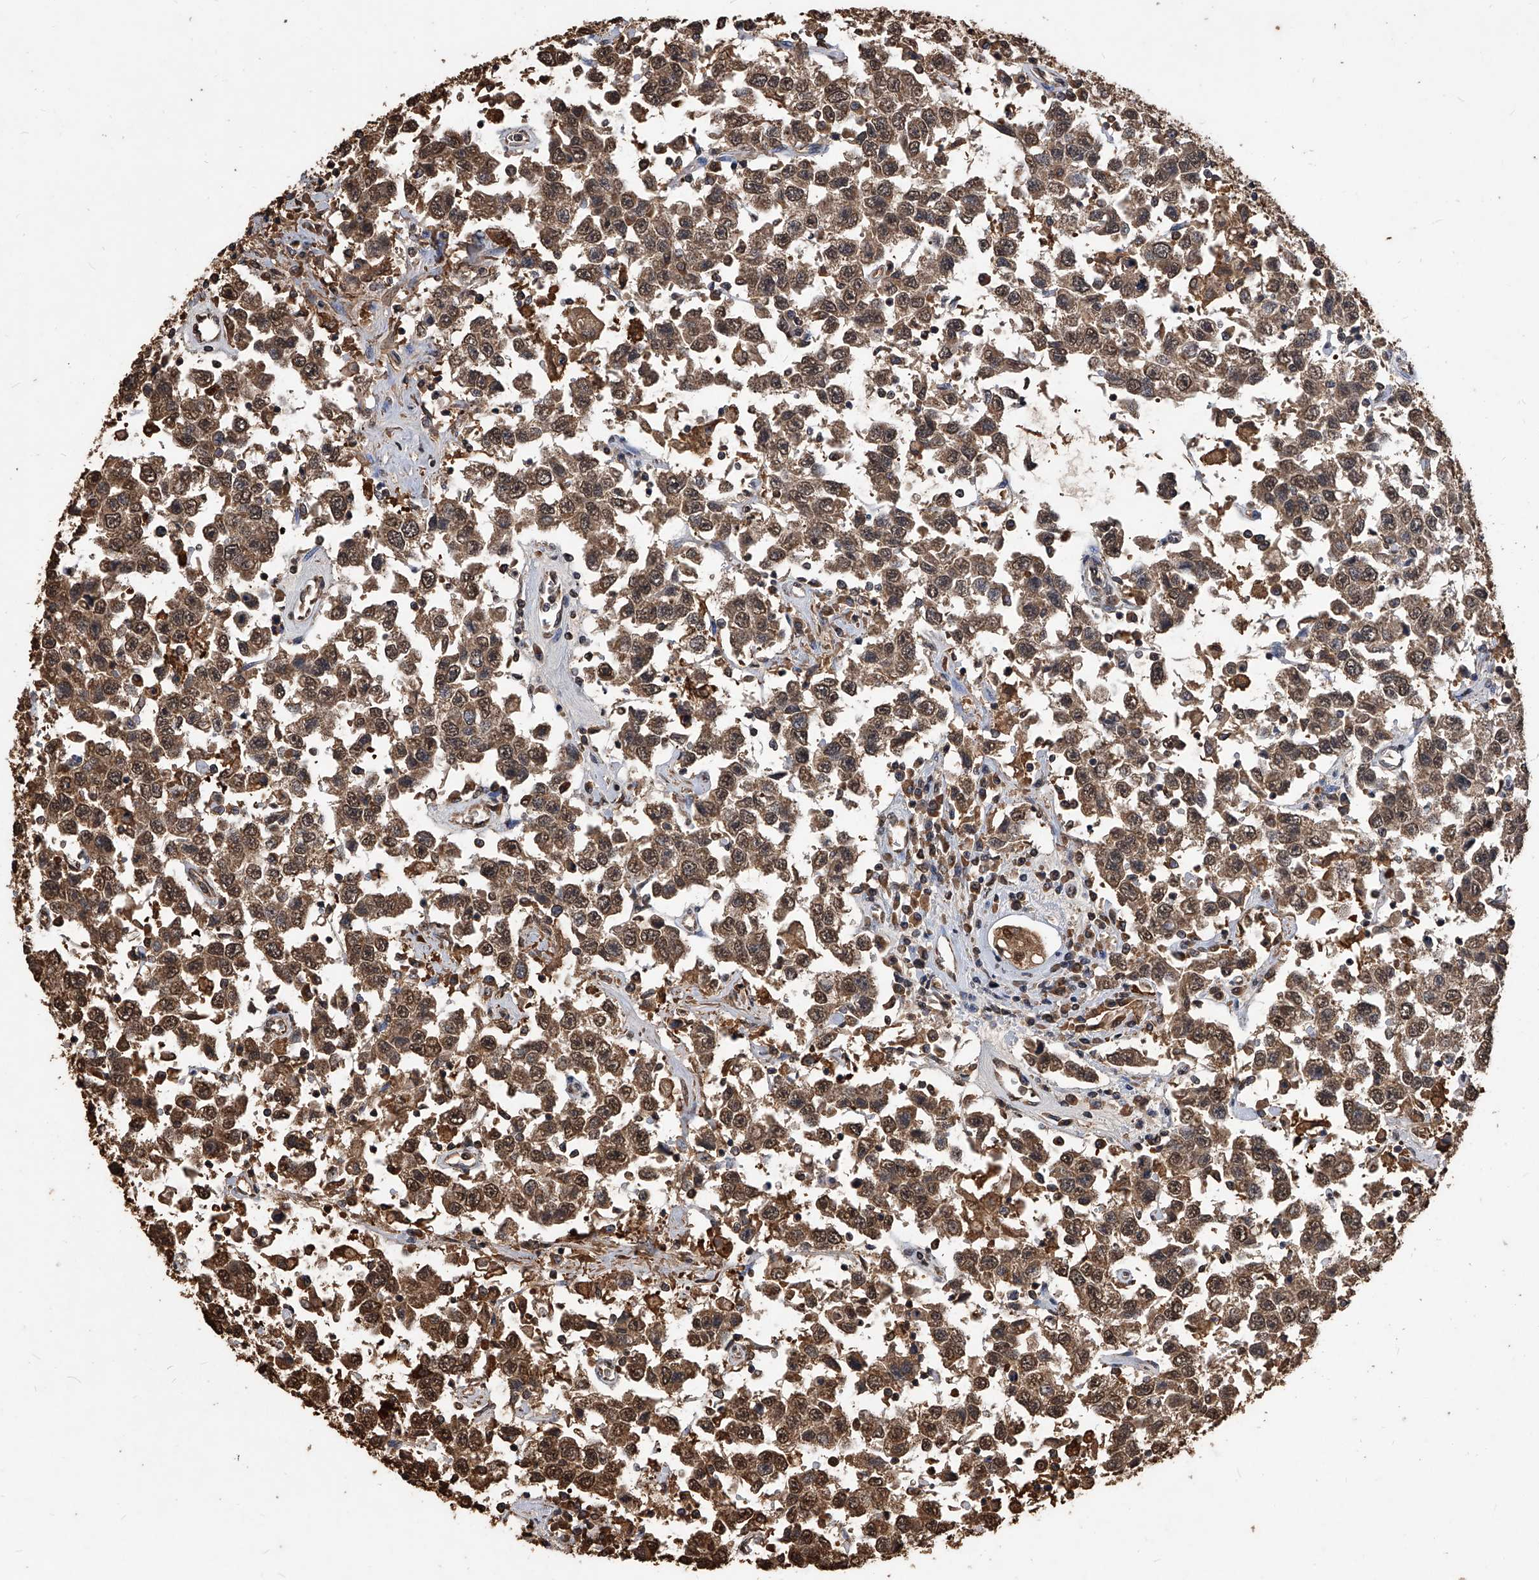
{"staining": {"intensity": "moderate", "quantity": ">75%", "location": "cytoplasmic/membranous,nuclear"}, "tissue": "testis cancer", "cell_type": "Tumor cells", "image_type": "cancer", "snomed": [{"axis": "morphology", "description": "Seminoma, NOS"}, {"axis": "topography", "description": "Testis"}], "caption": "Tumor cells demonstrate moderate cytoplasmic/membranous and nuclear staining in approximately >75% of cells in testis cancer.", "gene": "FBXL4", "patient": {"sex": "male", "age": 41}}